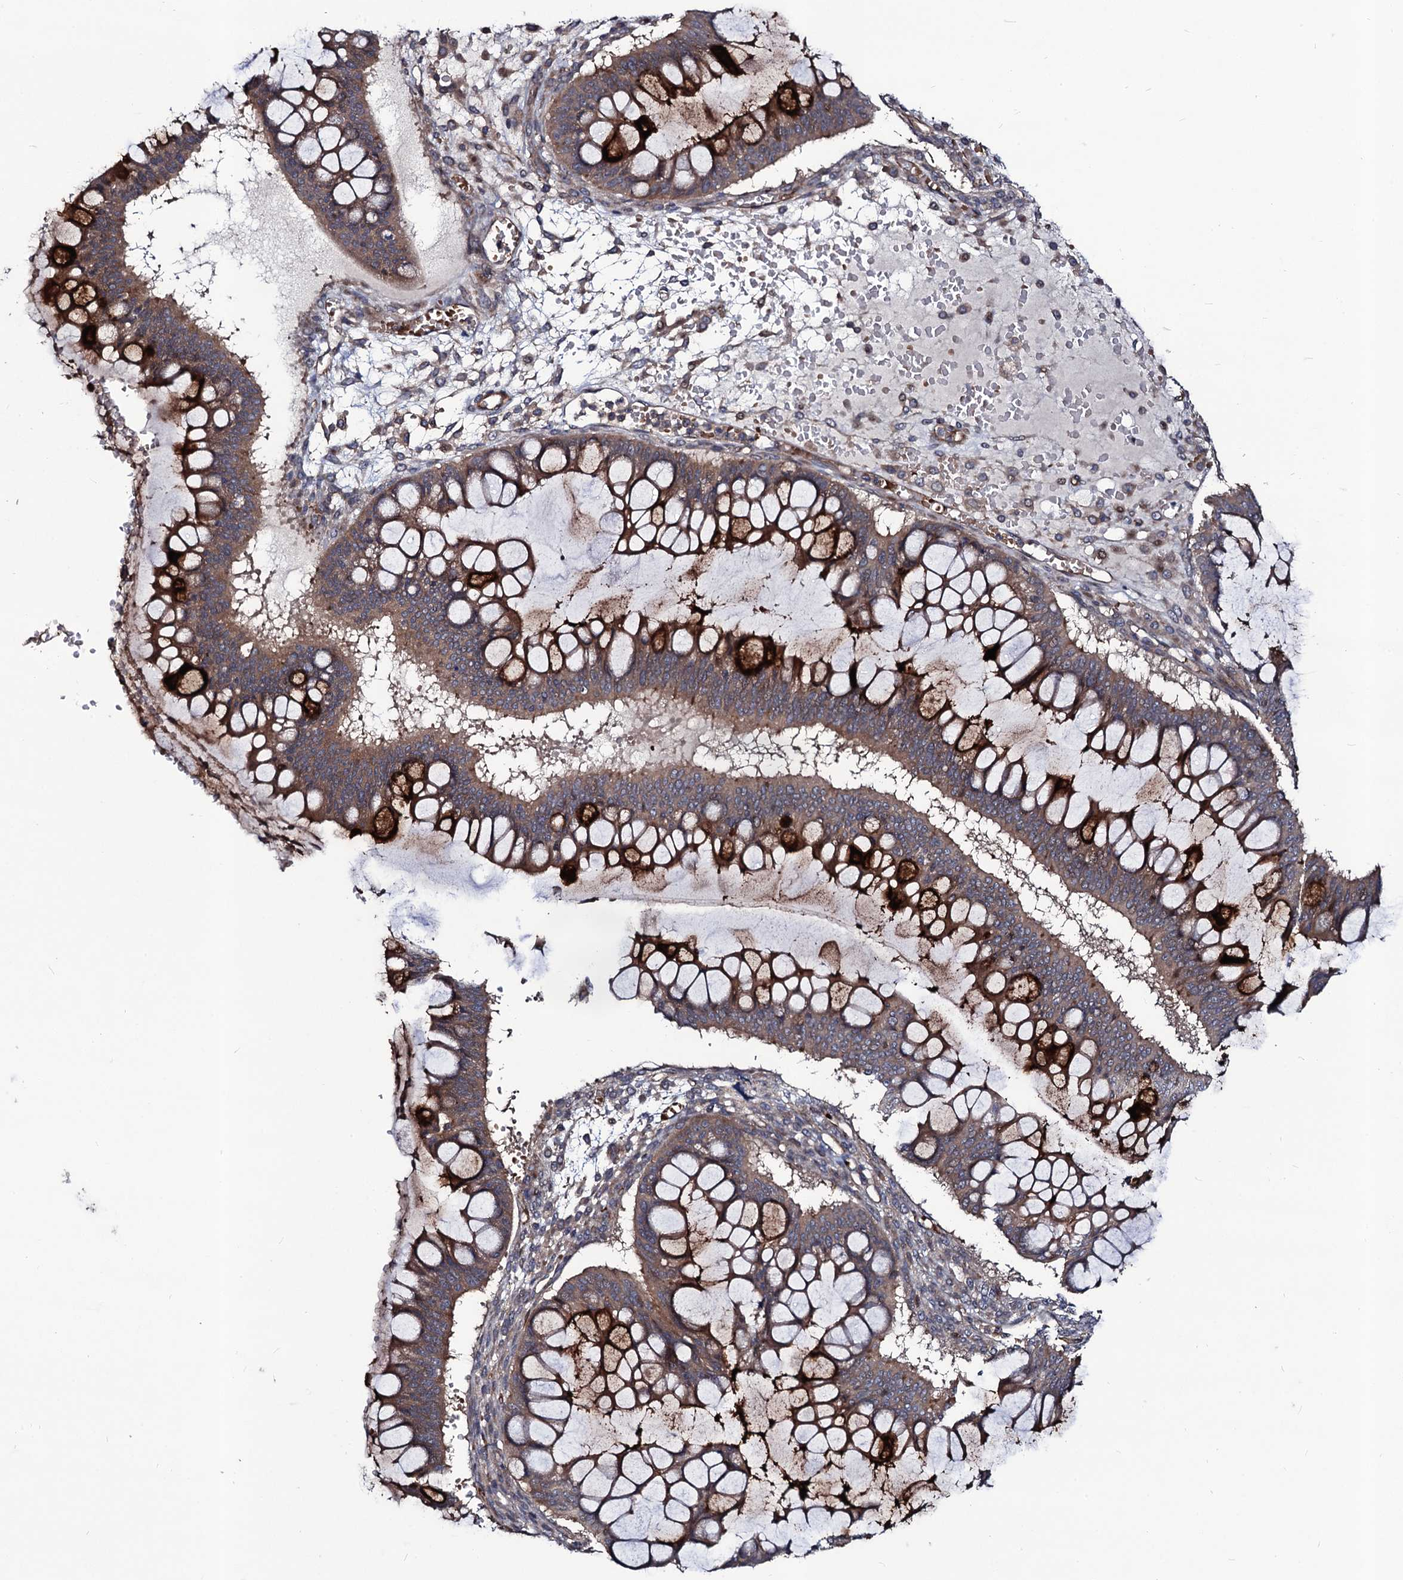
{"staining": {"intensity": "strong", "quantity": "25%-75%", "location": "cytoplasmic/membranous"}, "tissue": "ovarian cancer", "cell_type": "Tumor cells", "image_type": "cancer", "snomed": [{"axis": "morphology", "description": "Cystadenocarcinoma, mucinous, NOS"}, {"axis": "topography", "description": "Ovary"}], "caption": "Immunohistochemistry photomicrograph of neoplastic tissue: ovarian cancer stained using immunohistochemistry displays high levels of strong protein expression localized specifically in the cytoplasmic/membranous of tumor cells, appearing as a cytoplasmic/membranous brown color.", "gene": "KXD1", "patient": {"sex": "female", "age": 73}}